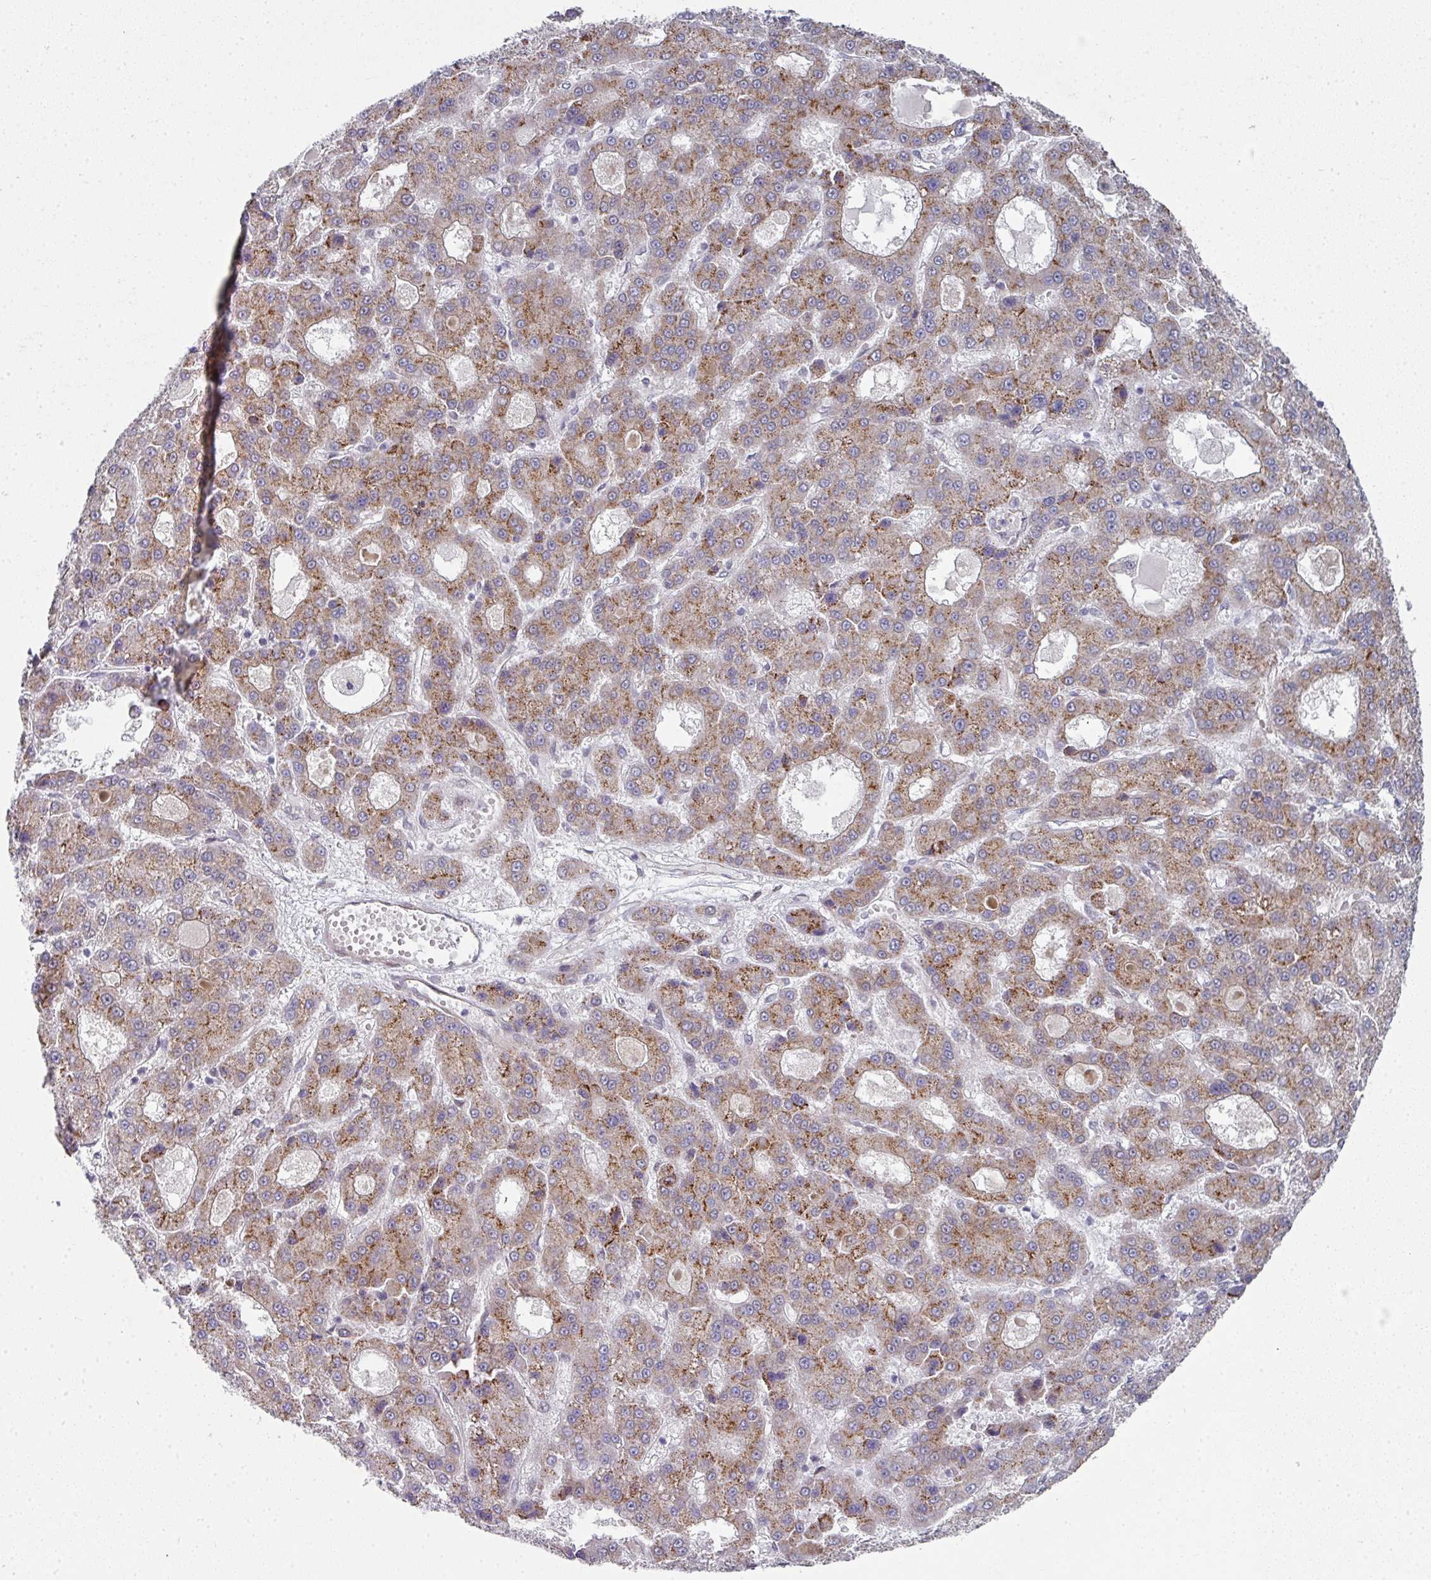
{"staining": {"intensity": "moderate", "quantity": ">75%", "location": "cytoplasmic/membranous"}, "tissue": "liver cancer", "cell_type": "Tumor cells", "image_type": "cancer", "snomed": [{"axis": "morphology", "description": "Carcinoma, Hepatocellular, NOS"}, {"axis": "topography", "description": "Liver"}], "caption": "A high-resolution micrograph shows immunohistochemistry (IHC) staining of hepatocellular carcinoma (liver), which demonstrates moderate cytoplasmic/membranous staining in about >75% of tumor cells.", "gene": "TMCC1", "patient": {"sex": "male", "age": 70}}